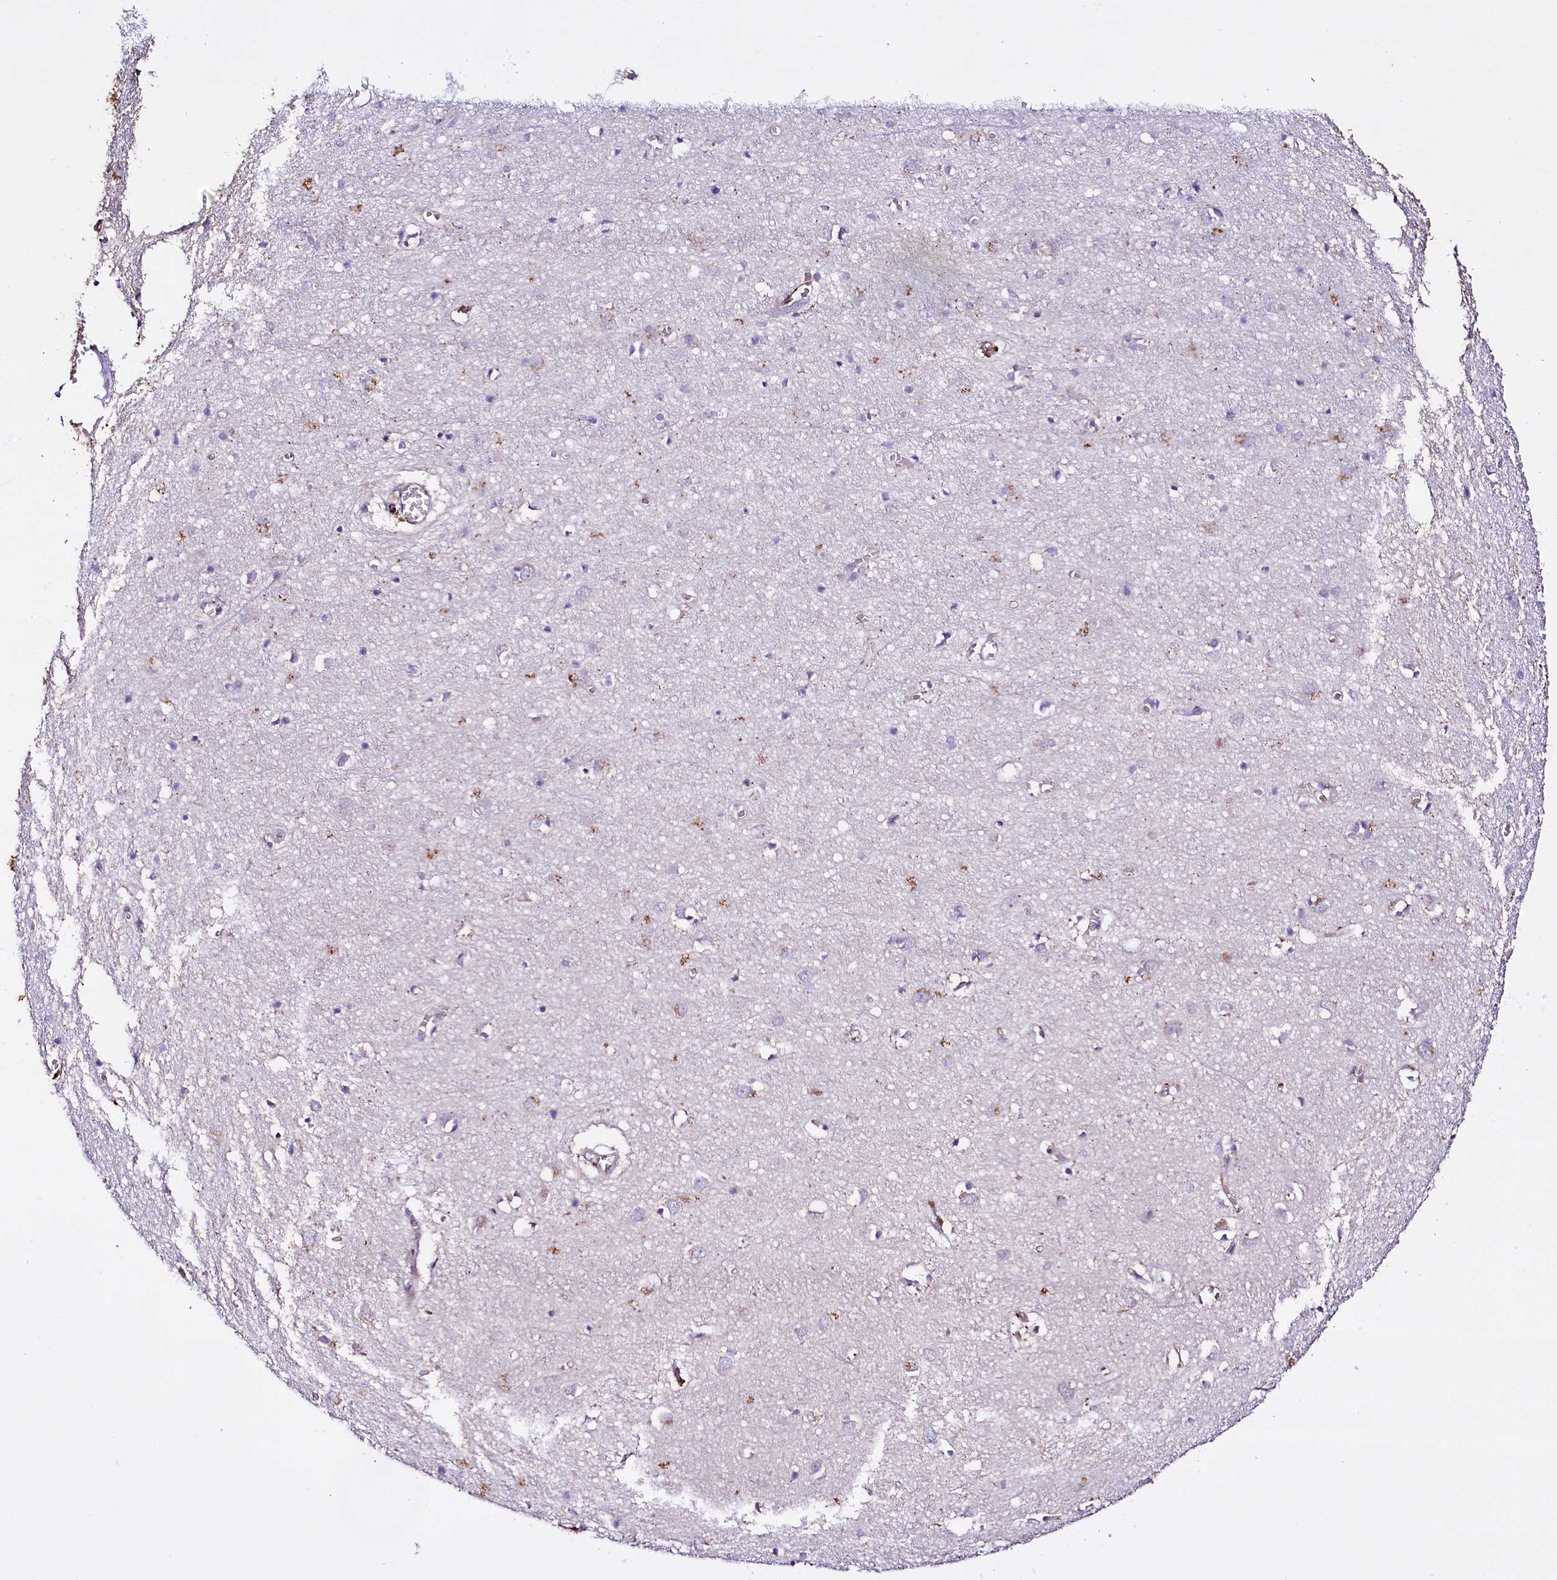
{"staining": {"intensity": "moderate", "quantity": ">75%", "location": "cytoplasmic/membranous"}, "tissue": "cerebral cortex", "cell_type": "Endothelial cells", "image_type": "normal", "snomed": [{"axis": "morphology", "description": "Normal tissue, NOS"}, {"axis": "topography", "description": "Cerebral cortex"}], "caption": "Protein expression analysis of normal cerebral cortex shows moderate cytoplasmic/membranous expression in about >75% of endothelial cells. Nuclei are stained in blue.", "gene": "SLC7A1", "patient": {"sex": "female", "age": 64}}